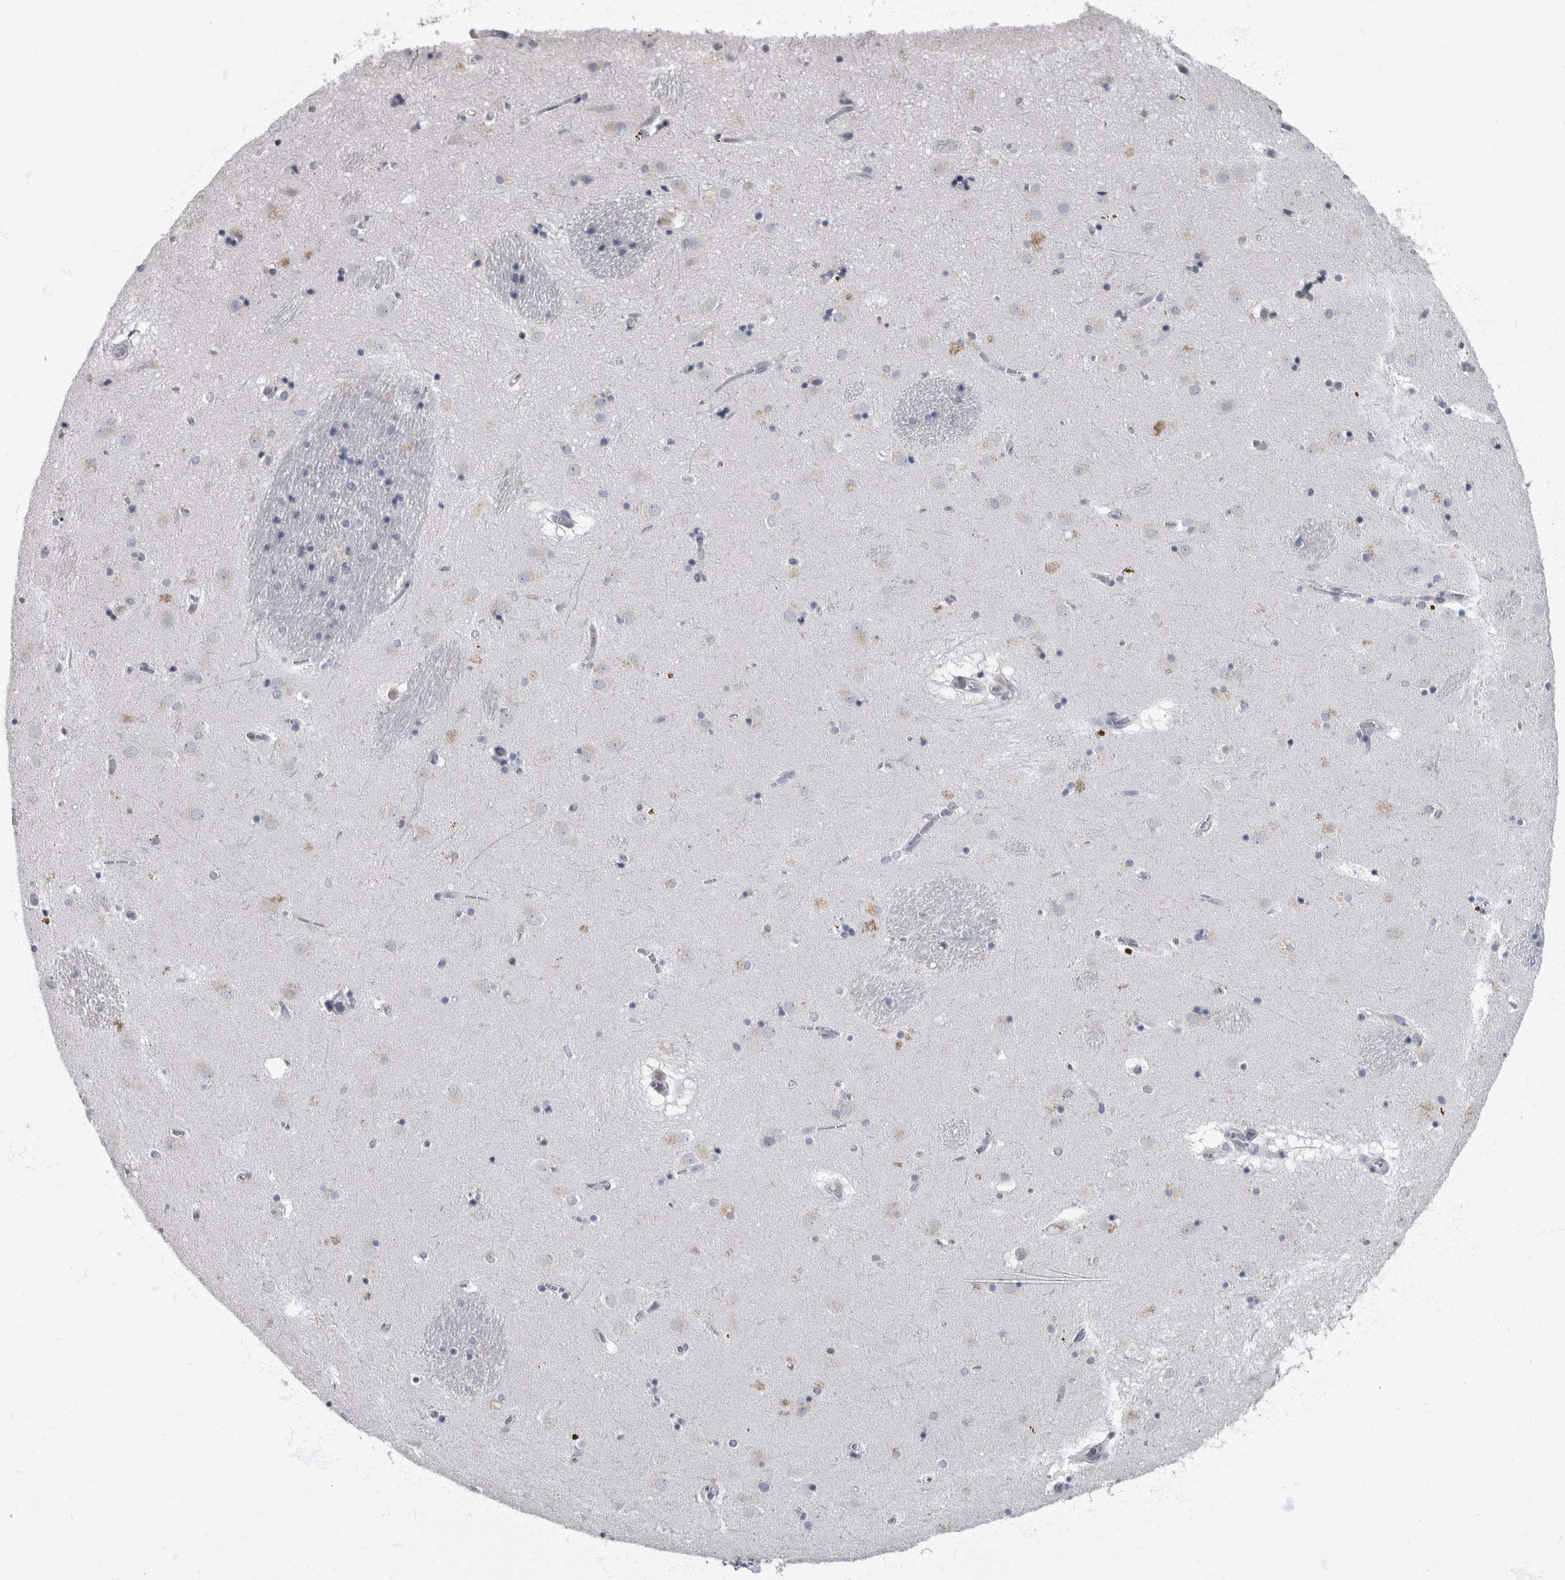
{"staining": {"intensity": "negative", "quantity": "none", "location": "none"}, "tissue": "caudate", "cell_type": "Glial cells", "image_type": "normal", "snomed": [{"axis": "morphology", "description": "Normal tissue, NOS"}, {"axis": "topography", "description": "Lateral ventricle wall"}], "caption": "An immunohistochemistry photomicrograph of unremarkable caudate is shown. There is no staining in glial cells of caudate.", "gene": "DSG2", "patient": {"sex": "male", "age": 70}}